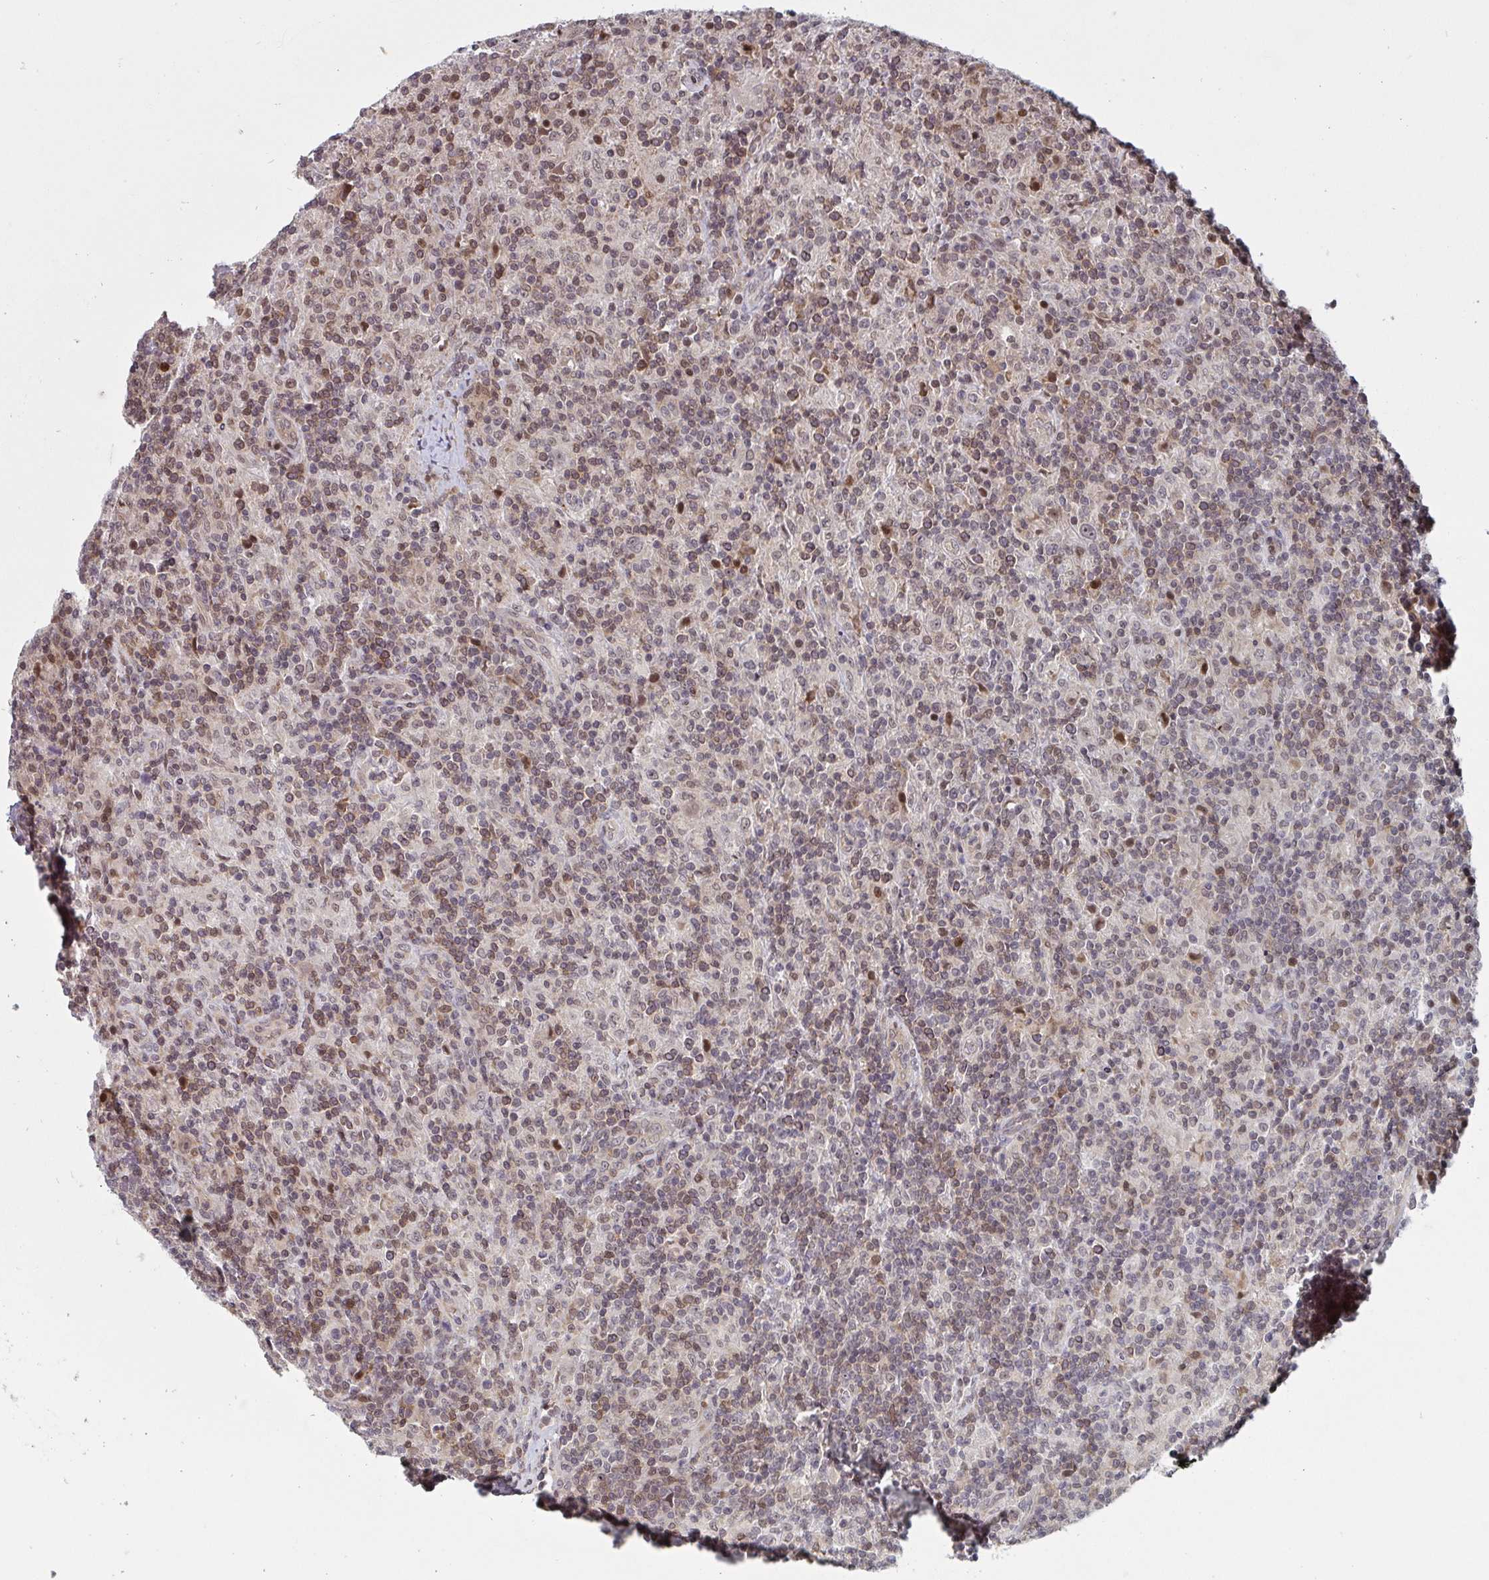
{"staining": {"intensity": "weak", "quantity": "<25%", "location": "nuclear"}, "tissue": "lymphoma", "cell_type": "Tumor cells", "image_type": "cancer", "snomed": [{"axis": "morphology", "description": "Hodgkin's disease, NOS"}, {"axis": "topography", "description": "Lymph node"}], "caption": "The immunohistochemistry micrograph has no significant positivity in tumor cells of lymphoma tissue. (Brightfield microscopy of DAB immunohistochemistry at high magnification).", "gene": "NLRP13", "patient": {"sex": "male", "age": 70}}